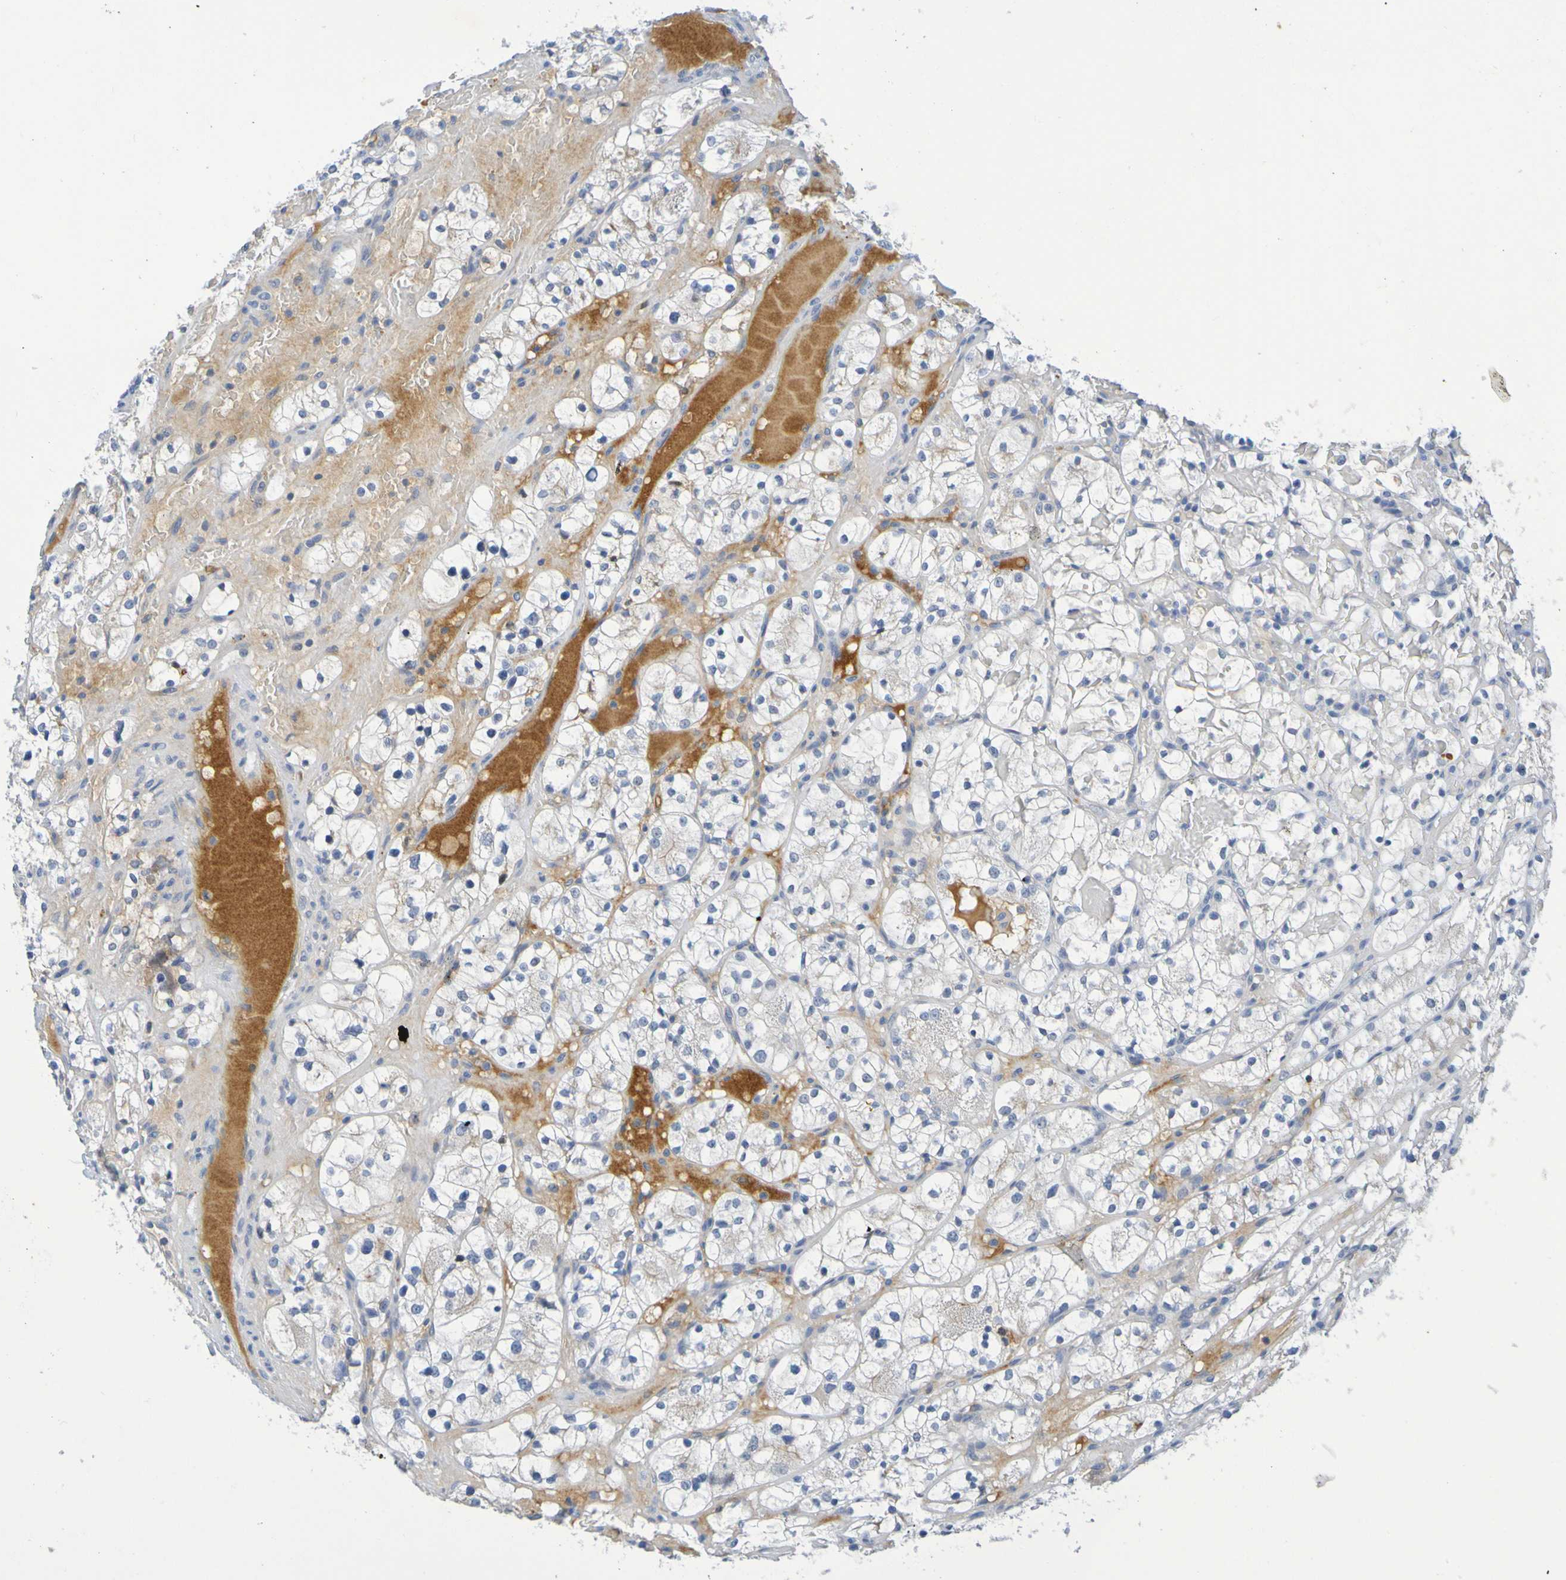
{"staining": {"intensity": "negative", "quantity": "none", "location": "none"}, "tissue": "renal cancer", "cell_type": "Tumor cells", "image_type": "cancer", "snomed": [{"axis": "morphology", "description": "Adenocarcinoma, NOS"}, {"axis": "topography", "description": "Kidney"}], "caption": "An immunohistochemistry histopathology image of adenocarcinoma (renal) is shown. There is no staining in tumor cells of adenocarcinoma (renal).", "gene": "IL10", "patient": {"sex": "female", "age": 60}}